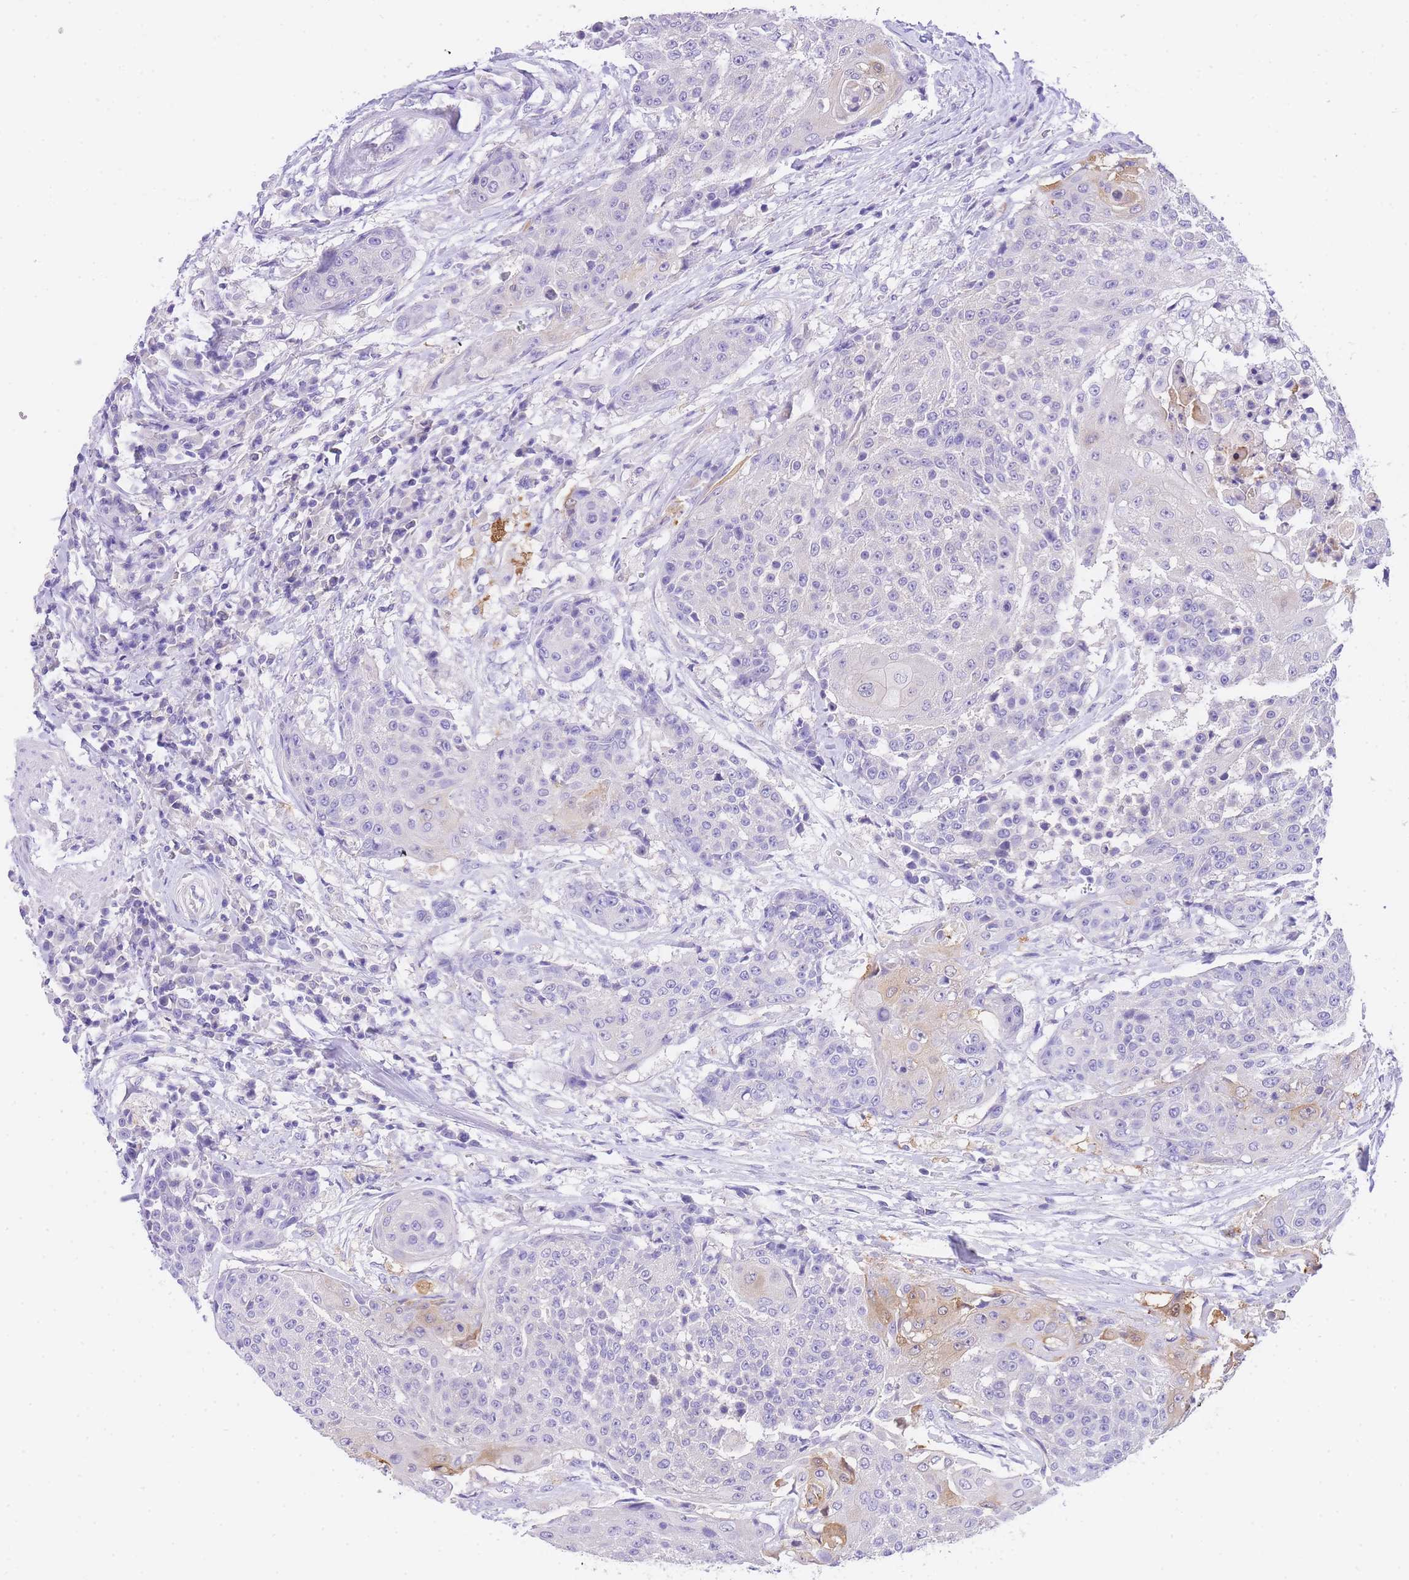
{"staining": {"intensity": "weak", "quantity": "<25%", "location": "cytoplasmic/membranous"}, "tissue": "urothelial cancer", "cell_type": "Tumor cells", "image_type": "cancer", "snomed": [{"axis": "morphology", "description": "Urothelial carcinoma, High grade"}, {"axis": "topography", "description": "Urinary bladder"}], "caption": "Immunohistochemistry (IHC) micrograph of neoplastic tissue: high-grade urothelial carcinoma stained with DAB (3,3'-diaminobenzidine) shows no significant protein staining in tumor cells.", "gene": "EPN2", "patient": {"sex": "female", "age": 63}}